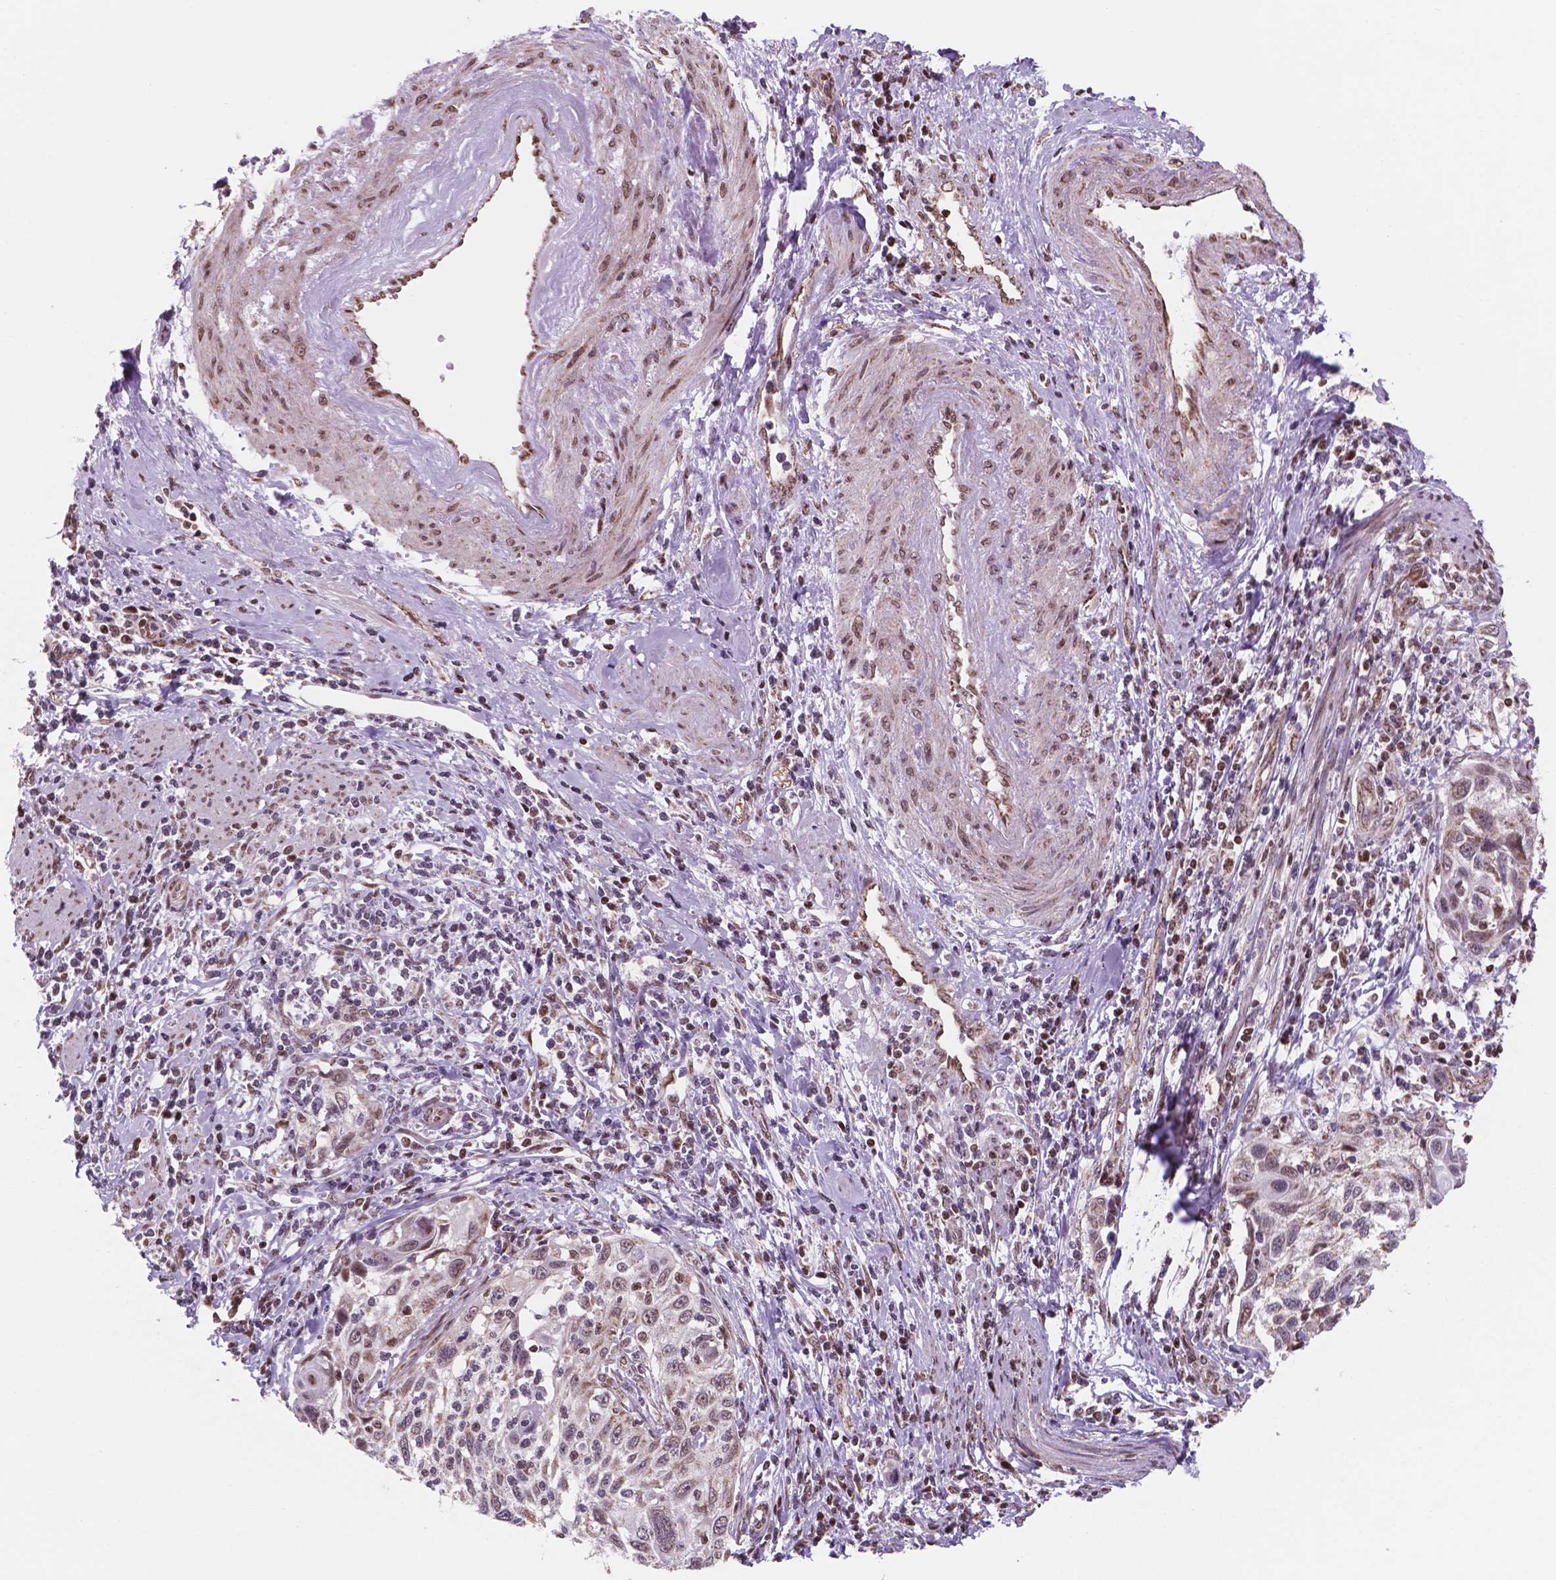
{"staining": {"intensity": "moderate", "quantity": ">75%", "location": "nuclear"}, "tissue": "cervical cancer", "cell_type": "Tumor cells", "image_type": "cancer", "snomed": [{"axis": "morphology", "description": "Squamous cell carcinoma, NOS"}, {"axis": "topography", "description": "Cervix"}], "caption": "Moderate nuclear staining is identified in about >75% of tumor cells in squamous cell carcinoma (cervical). Using DAB (3,3'-diaminobenzidine) (brown) and hematoxylin (blue) stains, captured at high magnification using brightfield microscopy.", "gene": "NDUFA10", "patient": {"sex": "female", "age": 70}}